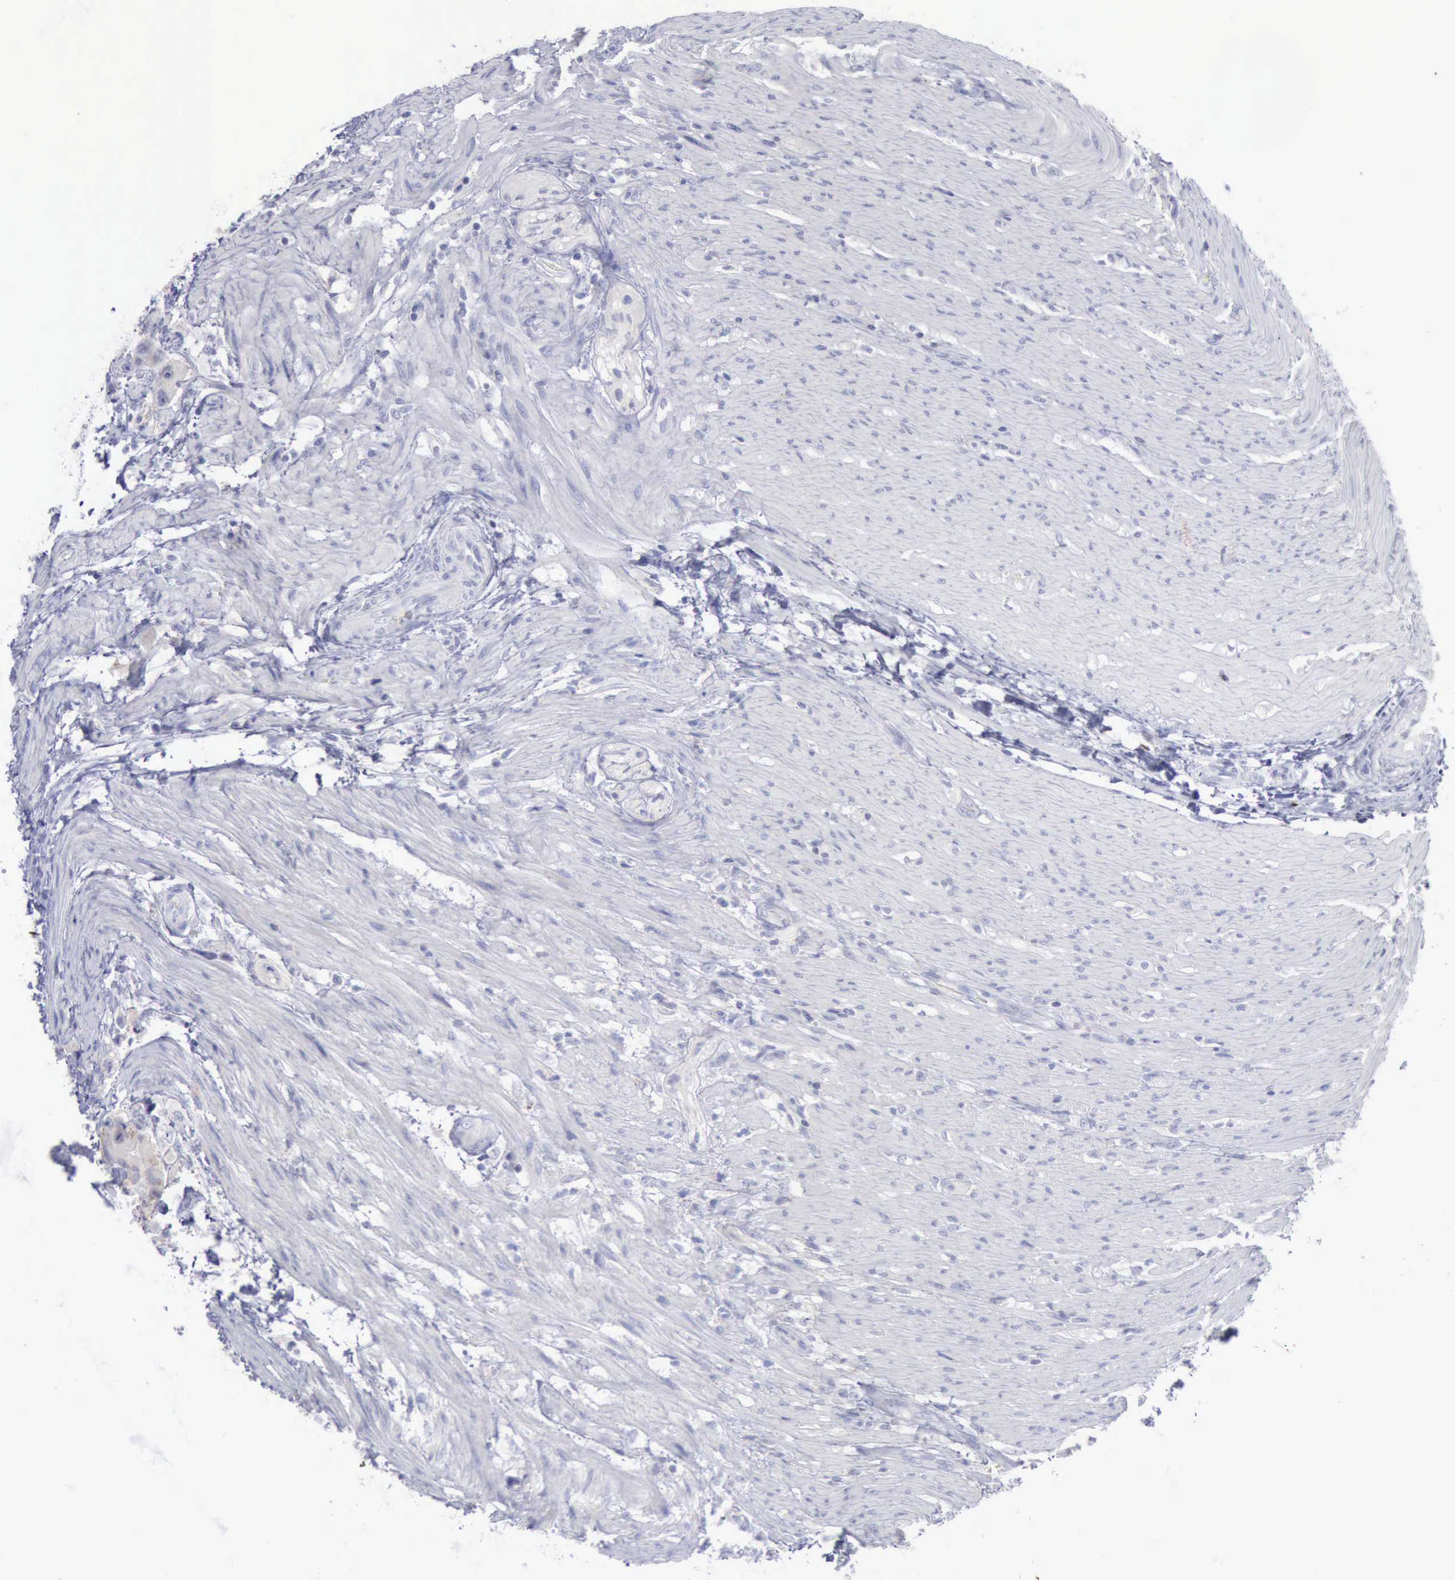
{"staining": {"intensity": "weak", "quantity": ">75%", "location": "cytoplasmic/membranous"}, "tissue": "colorectal cancer", "cell_type": "Tumor cells", "image_type": "cancer", "snomed": [{"axis": "morphology", "description": "Adenocarcinoma, NOS"}, {"axis": "topography", "description": "Colon"}], "caption": "Brown immunohistochemical staining in colorectal adenocarcinoma shows weak cytoplasmic/membranous expression in approximately >75% of tumor cells. The staining is performed using DAB (3,3'-diaminobenzidine) brown chromogen to label protein expression. The nuclei are counter-stained blue using hematoxylin.", "gene": "SATB2", "patient": {"sex": "female", "age": 46}}